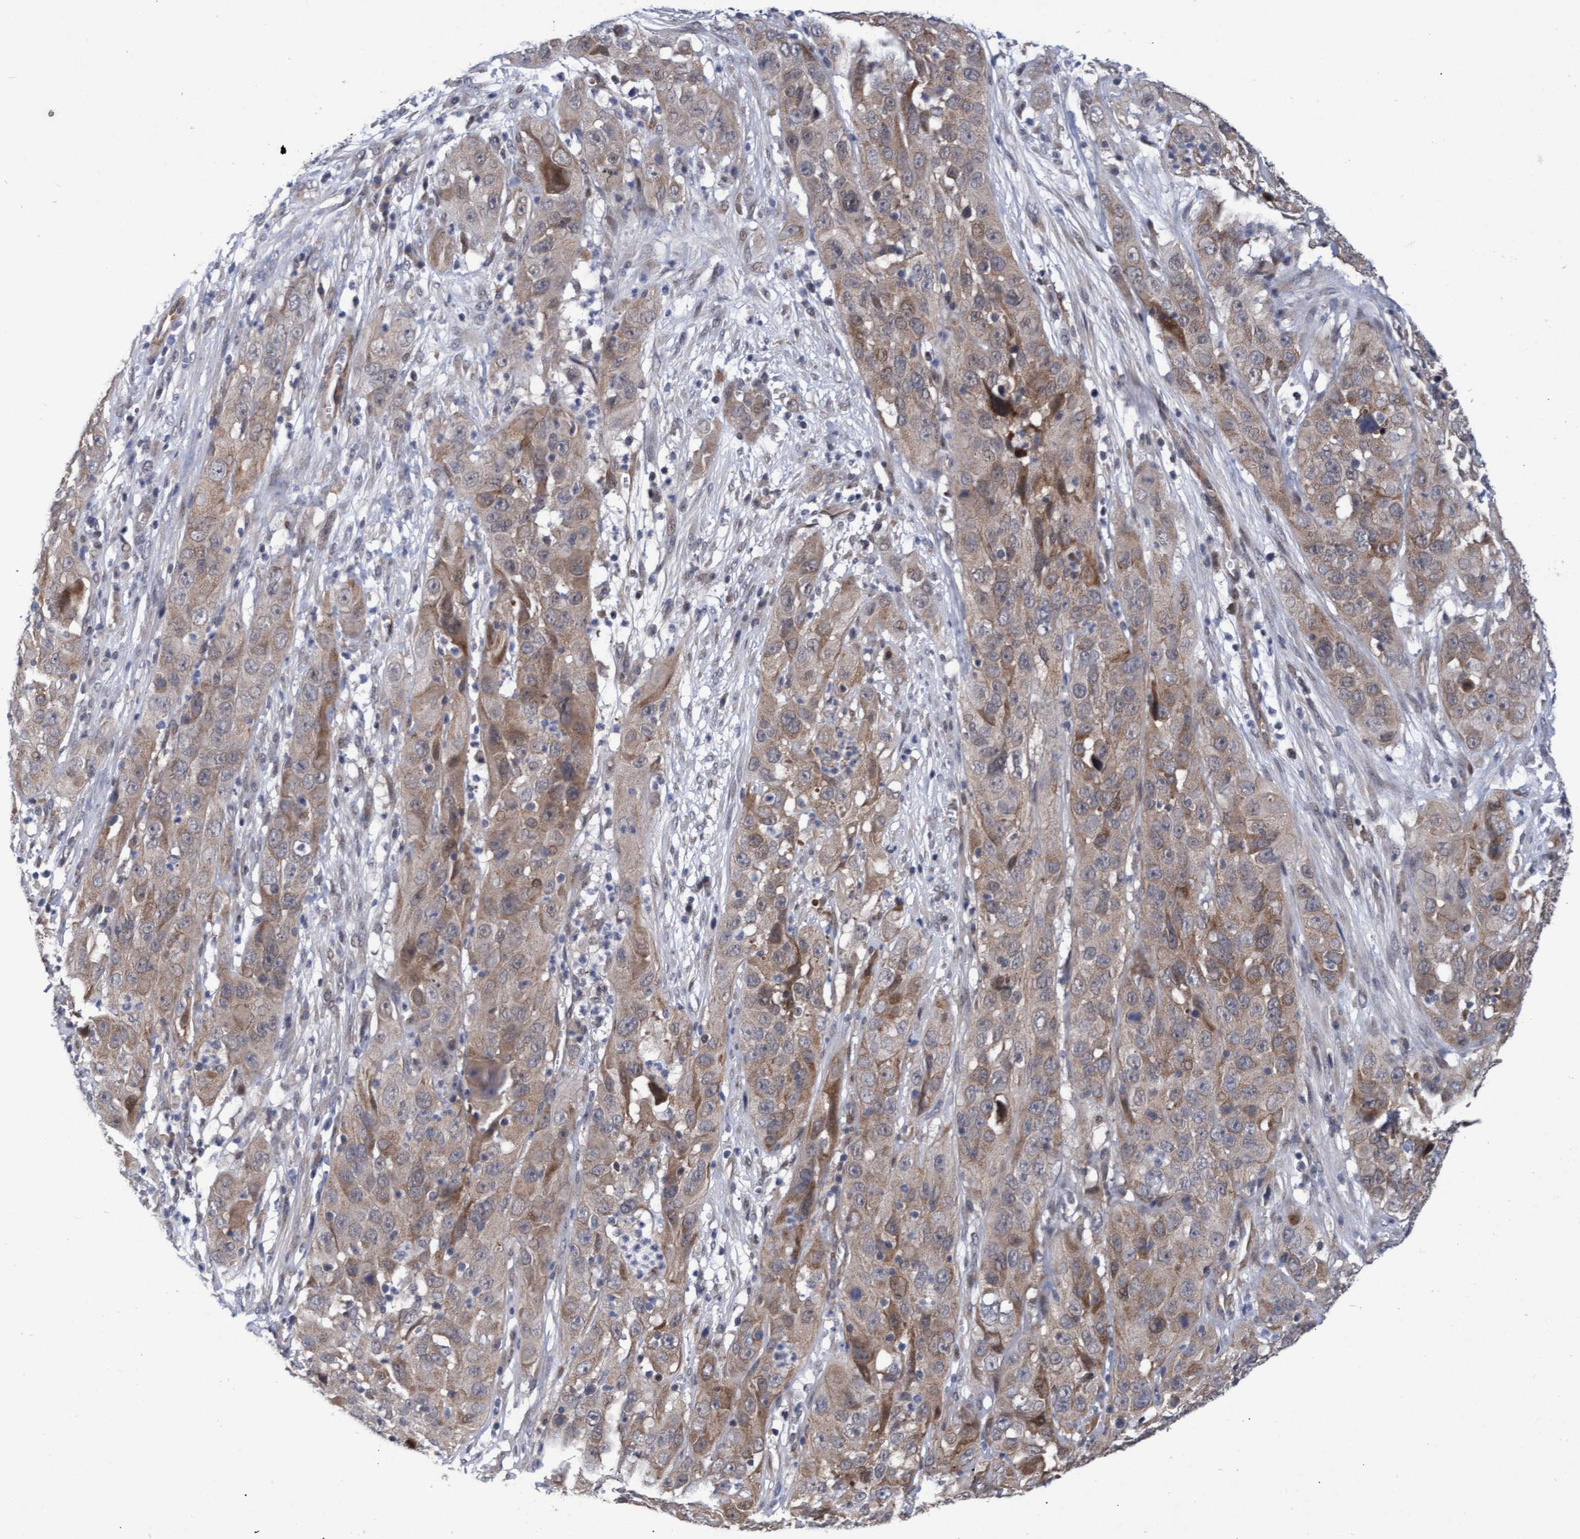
{"staining": {"intensity": "weak", "quantity": ">75%", "location": "cytoplasmic/membranous"}, "tissue": "cervical cancer", "cell_type": "Tumor cells", "image_type": "cancer", "snomed": [{"axis": "morphology", "description": "Squamous cell carcinoma, NOS"}, {"axis": "topography", "description": "Cervix"}], "caption": "The photomicrograph reveals a brown stain indicating the presence of a protein in the cytoplasmic/membranous of tumor cells in cervical cancer.", "gene": "ZNF750", "patient": {"sex": "female", "age": 32}}